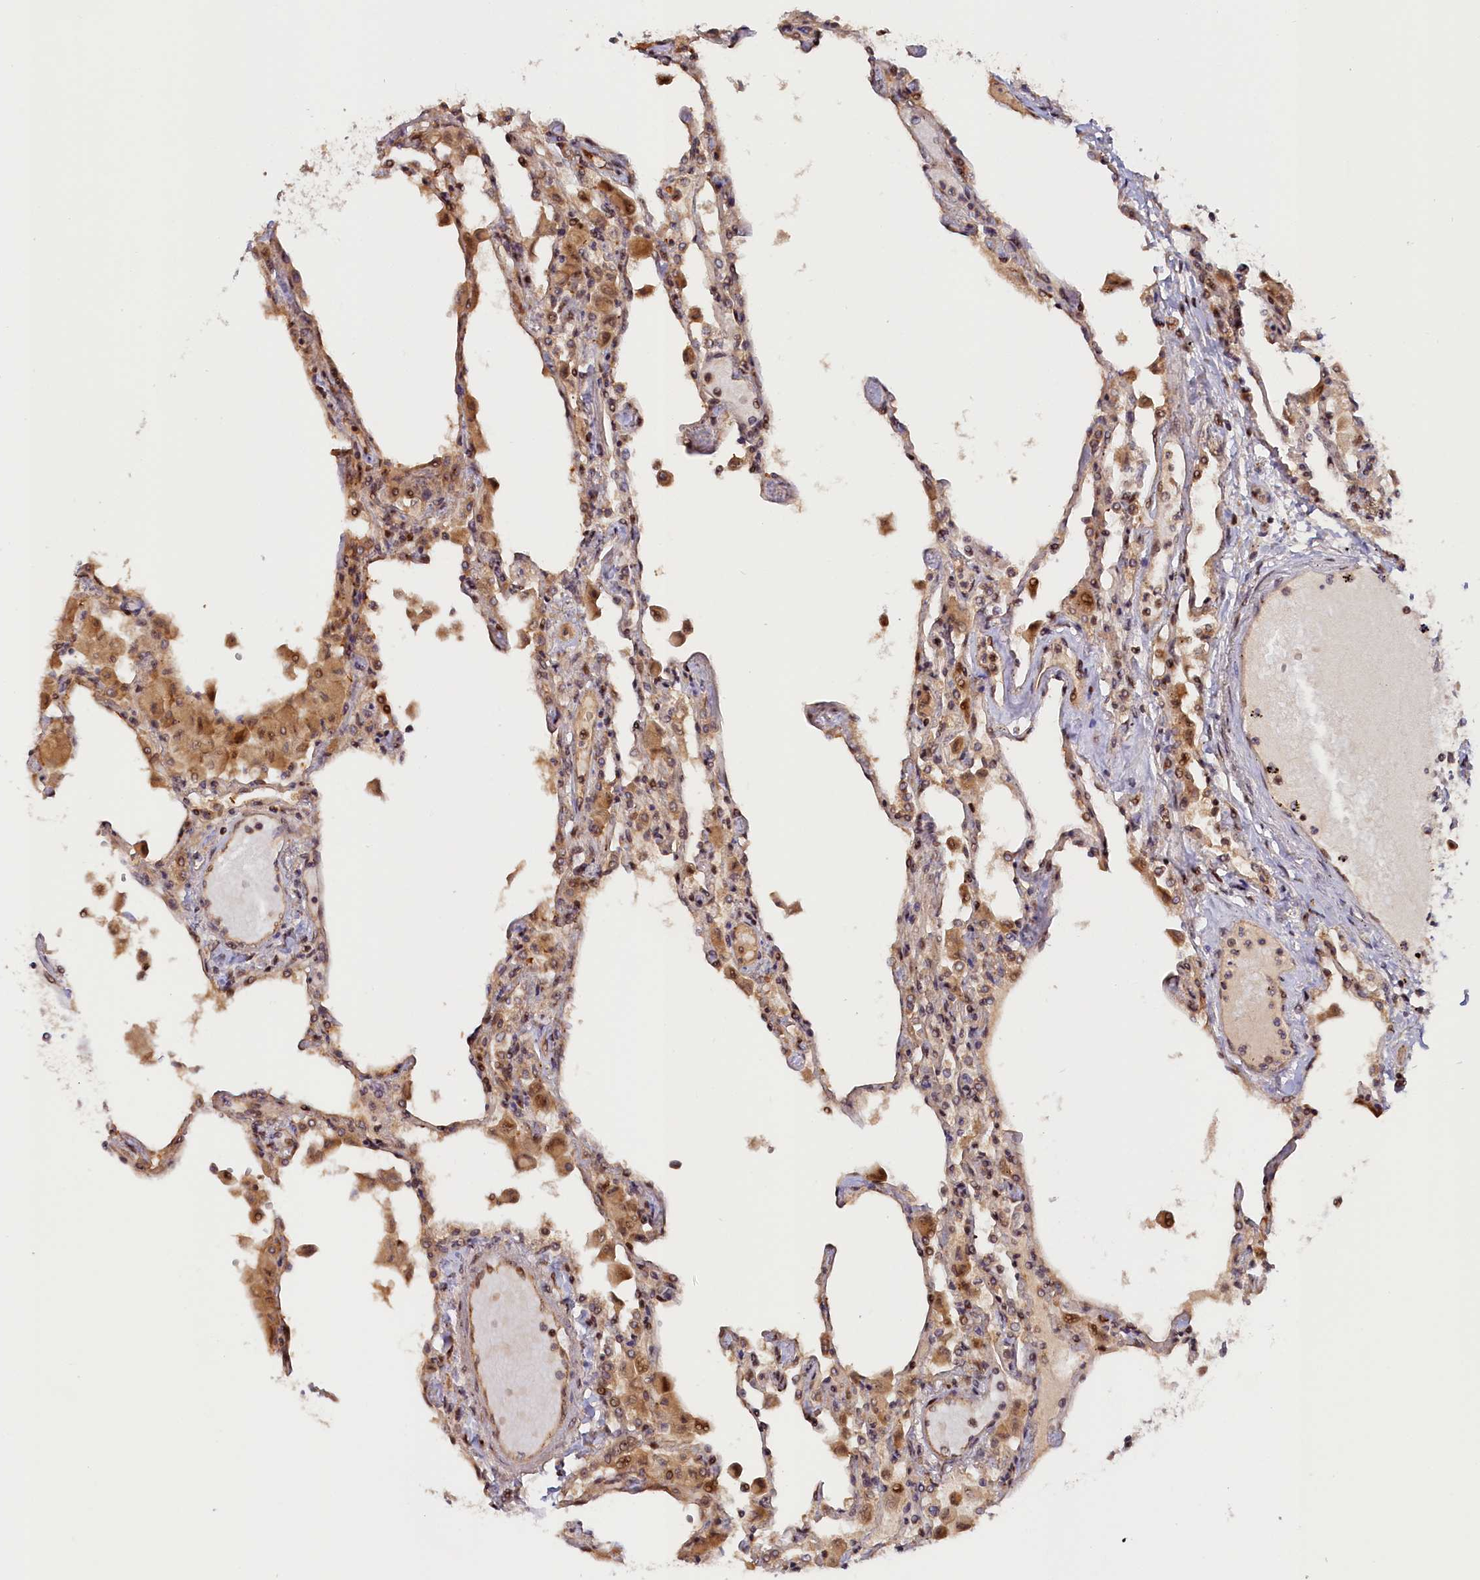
{"staining": {"intensity": "moderate", "quantity": "25%-75%", "location": "cytoplasmic/membranous,nuclear"}, "tissue": "lung", "cell_type": "Alveolar cells", "image_type": "normal", "snomed": [{"axis": "morphology", "description": "Normal tissue, NOS"}, {"axis": "topography", "description": "Bronchus"}, {"axis": "topography", "description": "Lung"}], "caption": "Alveolar cells reveal medium levels of moderate cytoplasmic/membranous,nuclear staining in about 25%-75% of cells in normal lung.", "gene": "ANKRD24", "patient": {"sex": "female", "age": 49}}